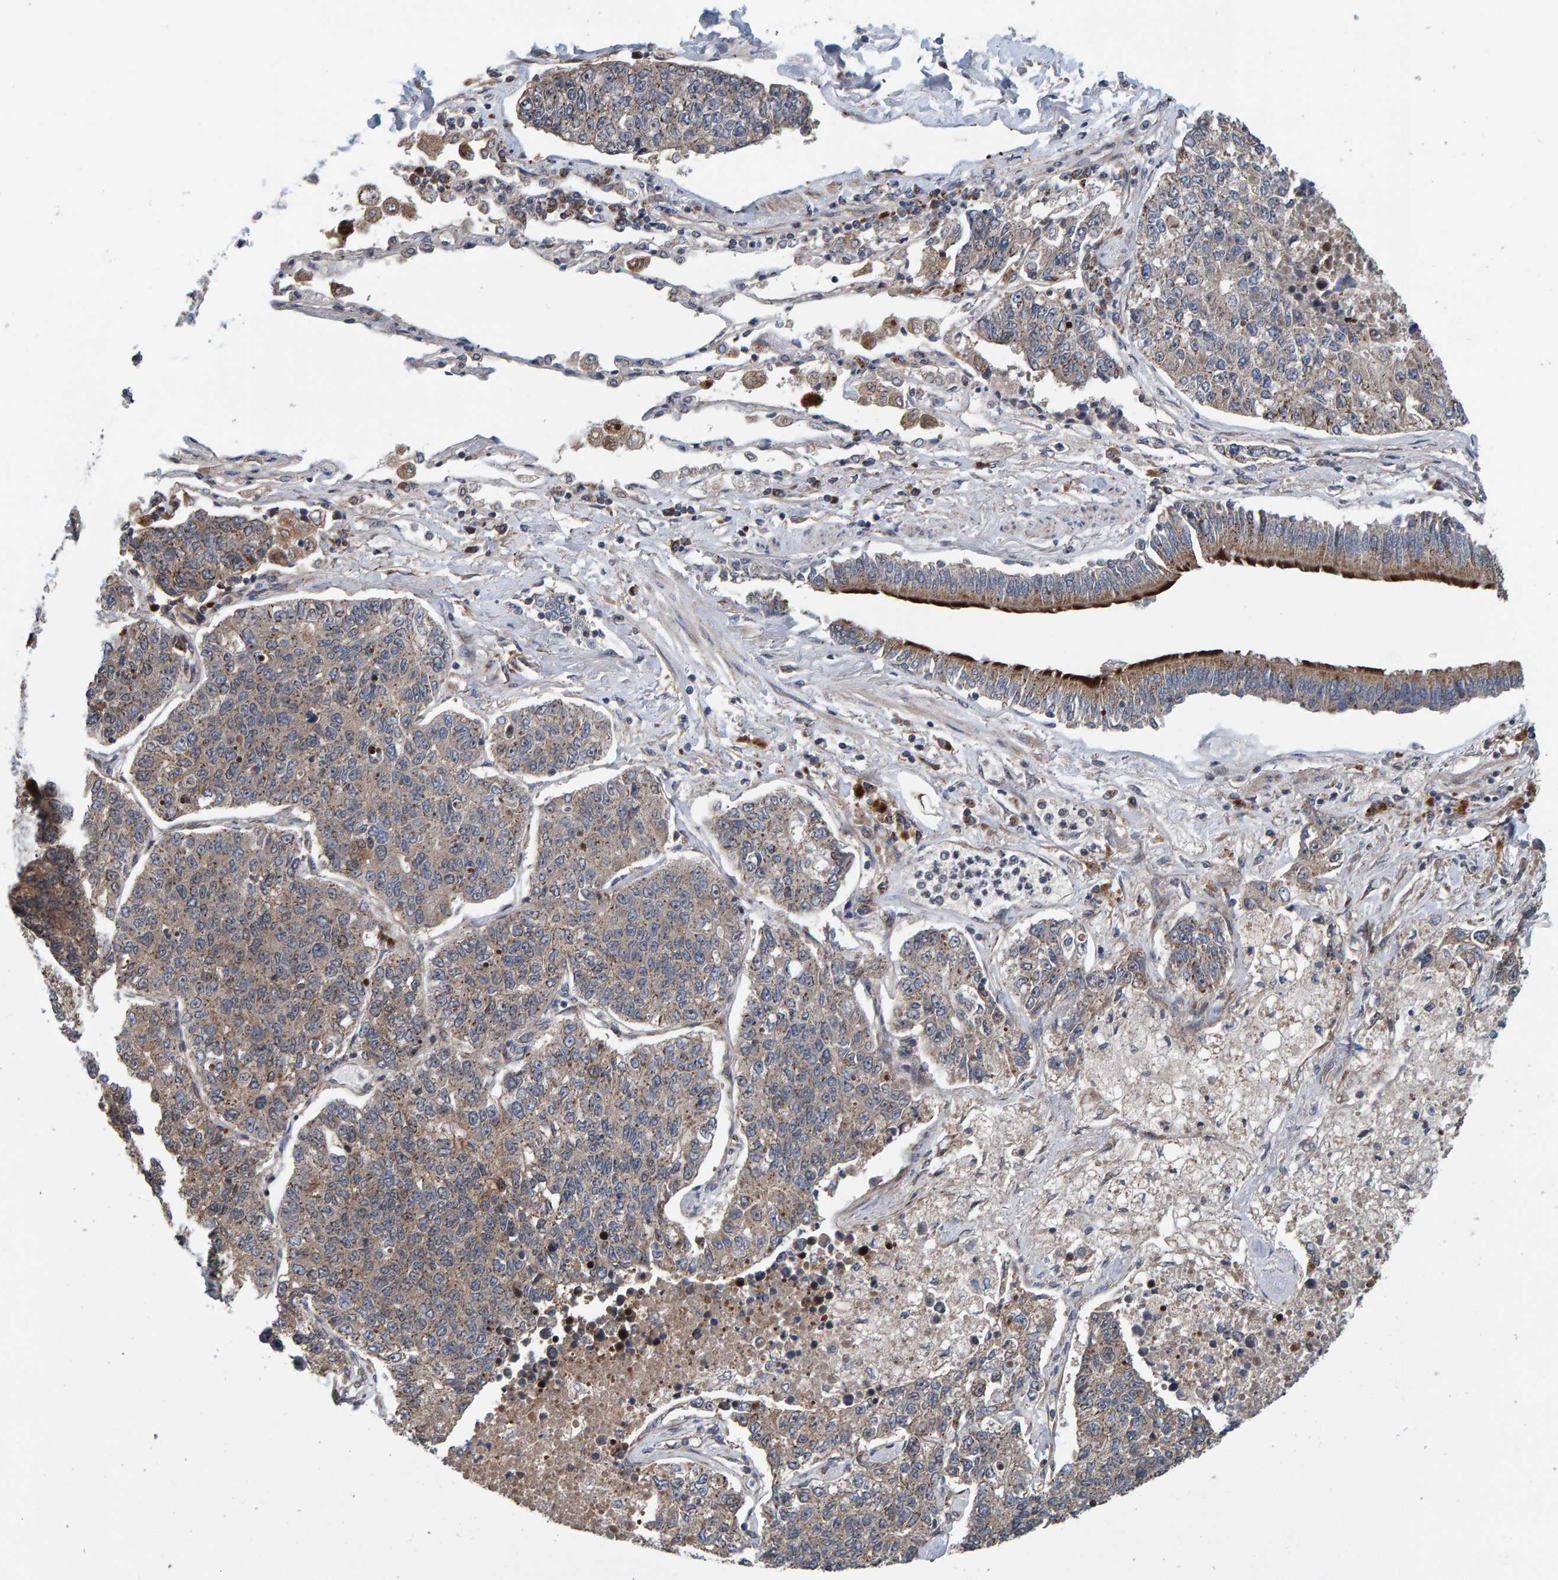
{"staining": {"intensity": "weak", "quantity": ">75%", "location": "cytoplasmic/membranous,nuclear"}, "tissue": "lung cancer", "cell_type": "Tumor cells", "image_type": "cancer", "snomed": [{"axis": "morphology", "description": "Adenocarcinoma, NOS"}, {"axis": "topography", "description": "Lung"}], "caption": "This is an image of IHC staining of lung cancer (adenocarcinoma), which shows weak positivity in the cytoplasmic/membranous and nuclear of tumor cells.", "gene": "CCDC25", "patient": {"sex": "male", "age": 49}}